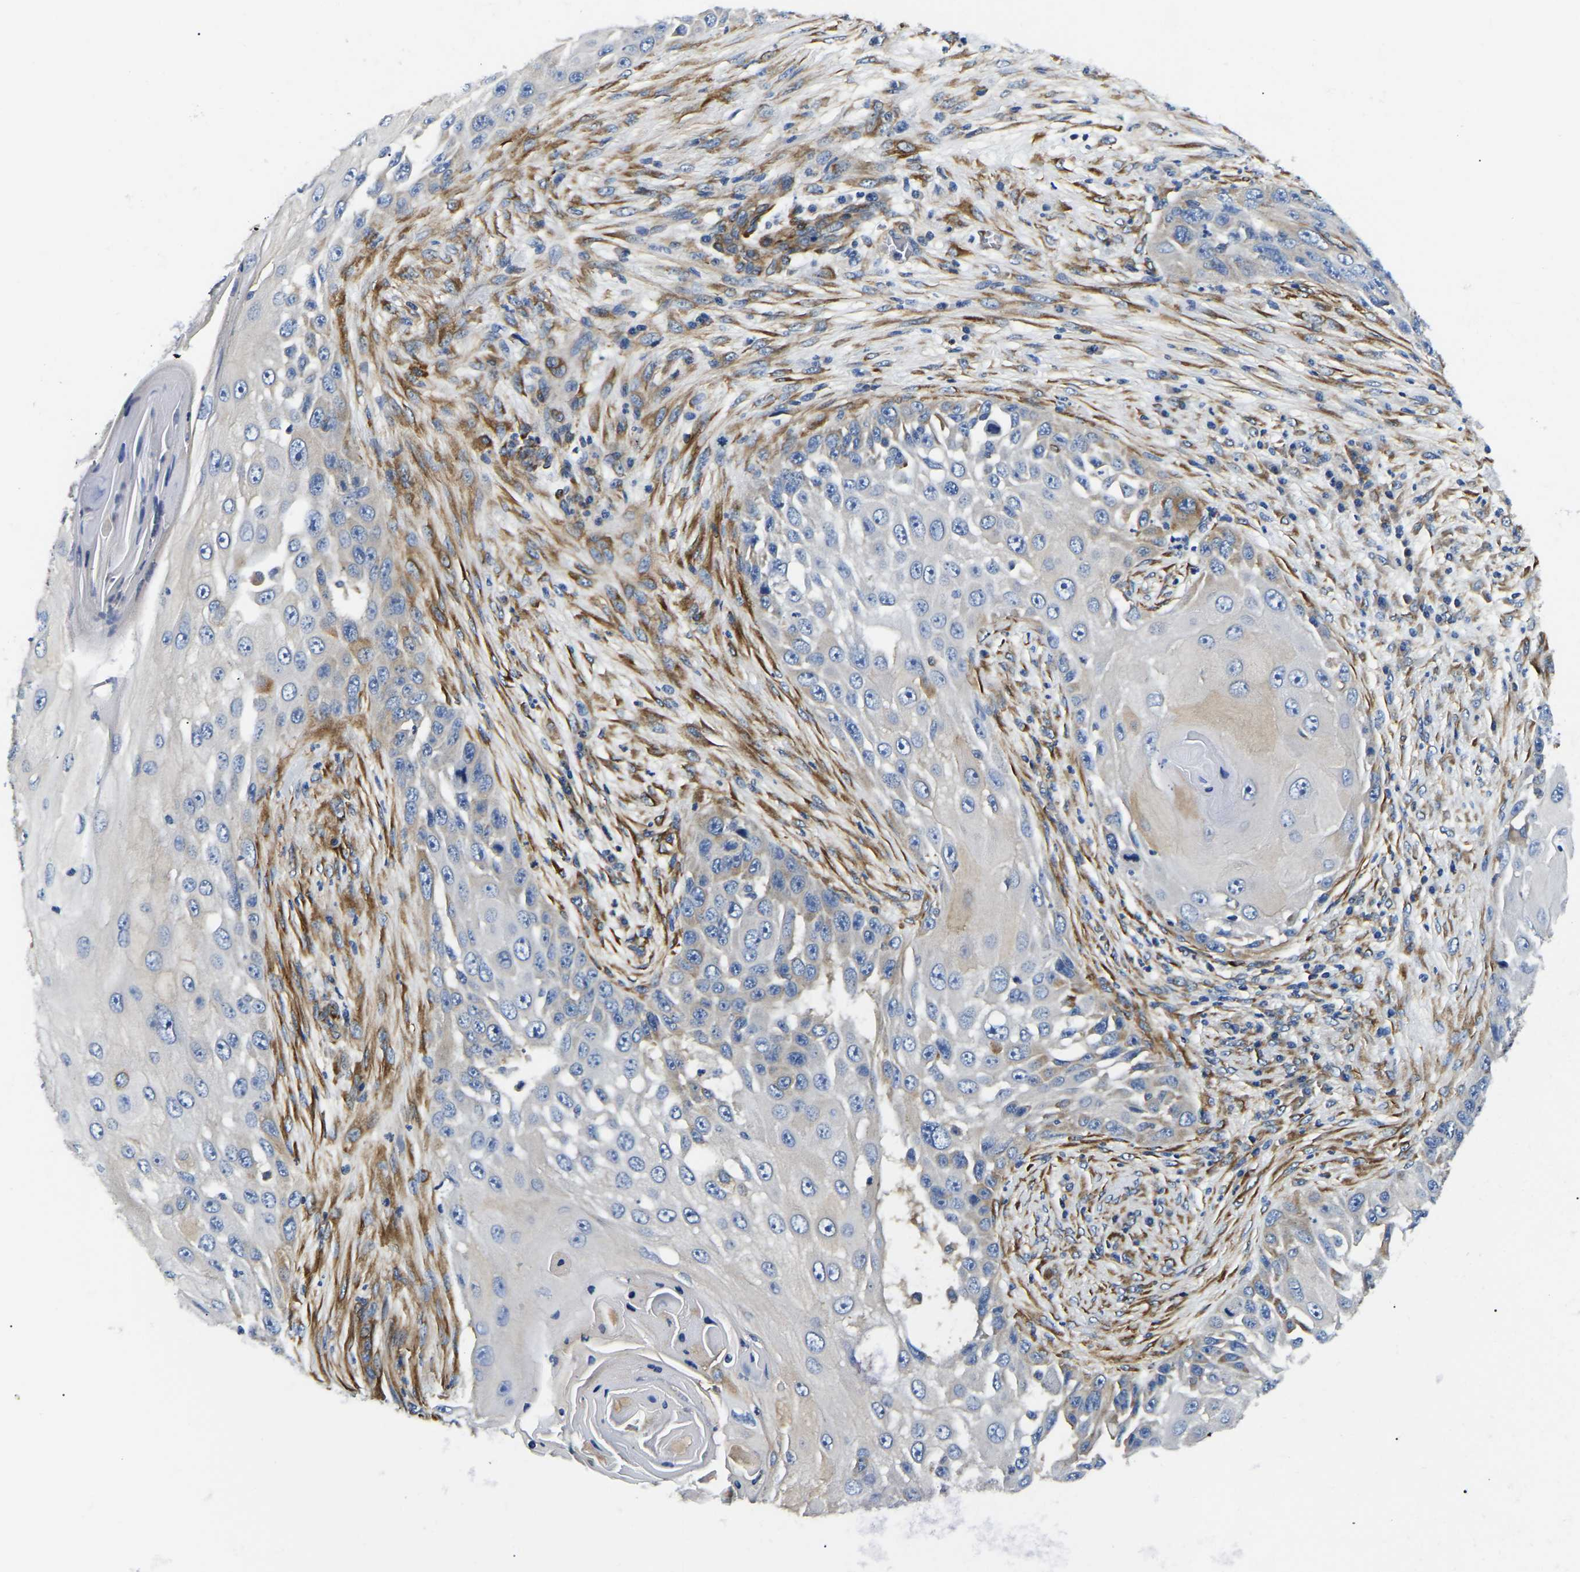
{"staining": {"intensity": "moderate", "quantity": "<25%", "location": "cytoplasmic/membranous"}, "tissue": "skin cancer", "cell_type": "Tumor cells", "image_type": "cancer", "snomed": [{"axis": "morphology", "description": "Squamous cell carcinoma, NOS"}, {"axis": "topography", "description": "Skin"}], "caption": "High-magnification brightfield microscopy of squamous cell carcinoma (skin) stained with DAB (brown) and counterstained with hematoxylin (blue). tumor cells exhibit moderate cytoplasmic/membranous expression is identified in about<25% of cells.", "gene": "DUSP8", "patient": {"sex": "female", "age": 44}}